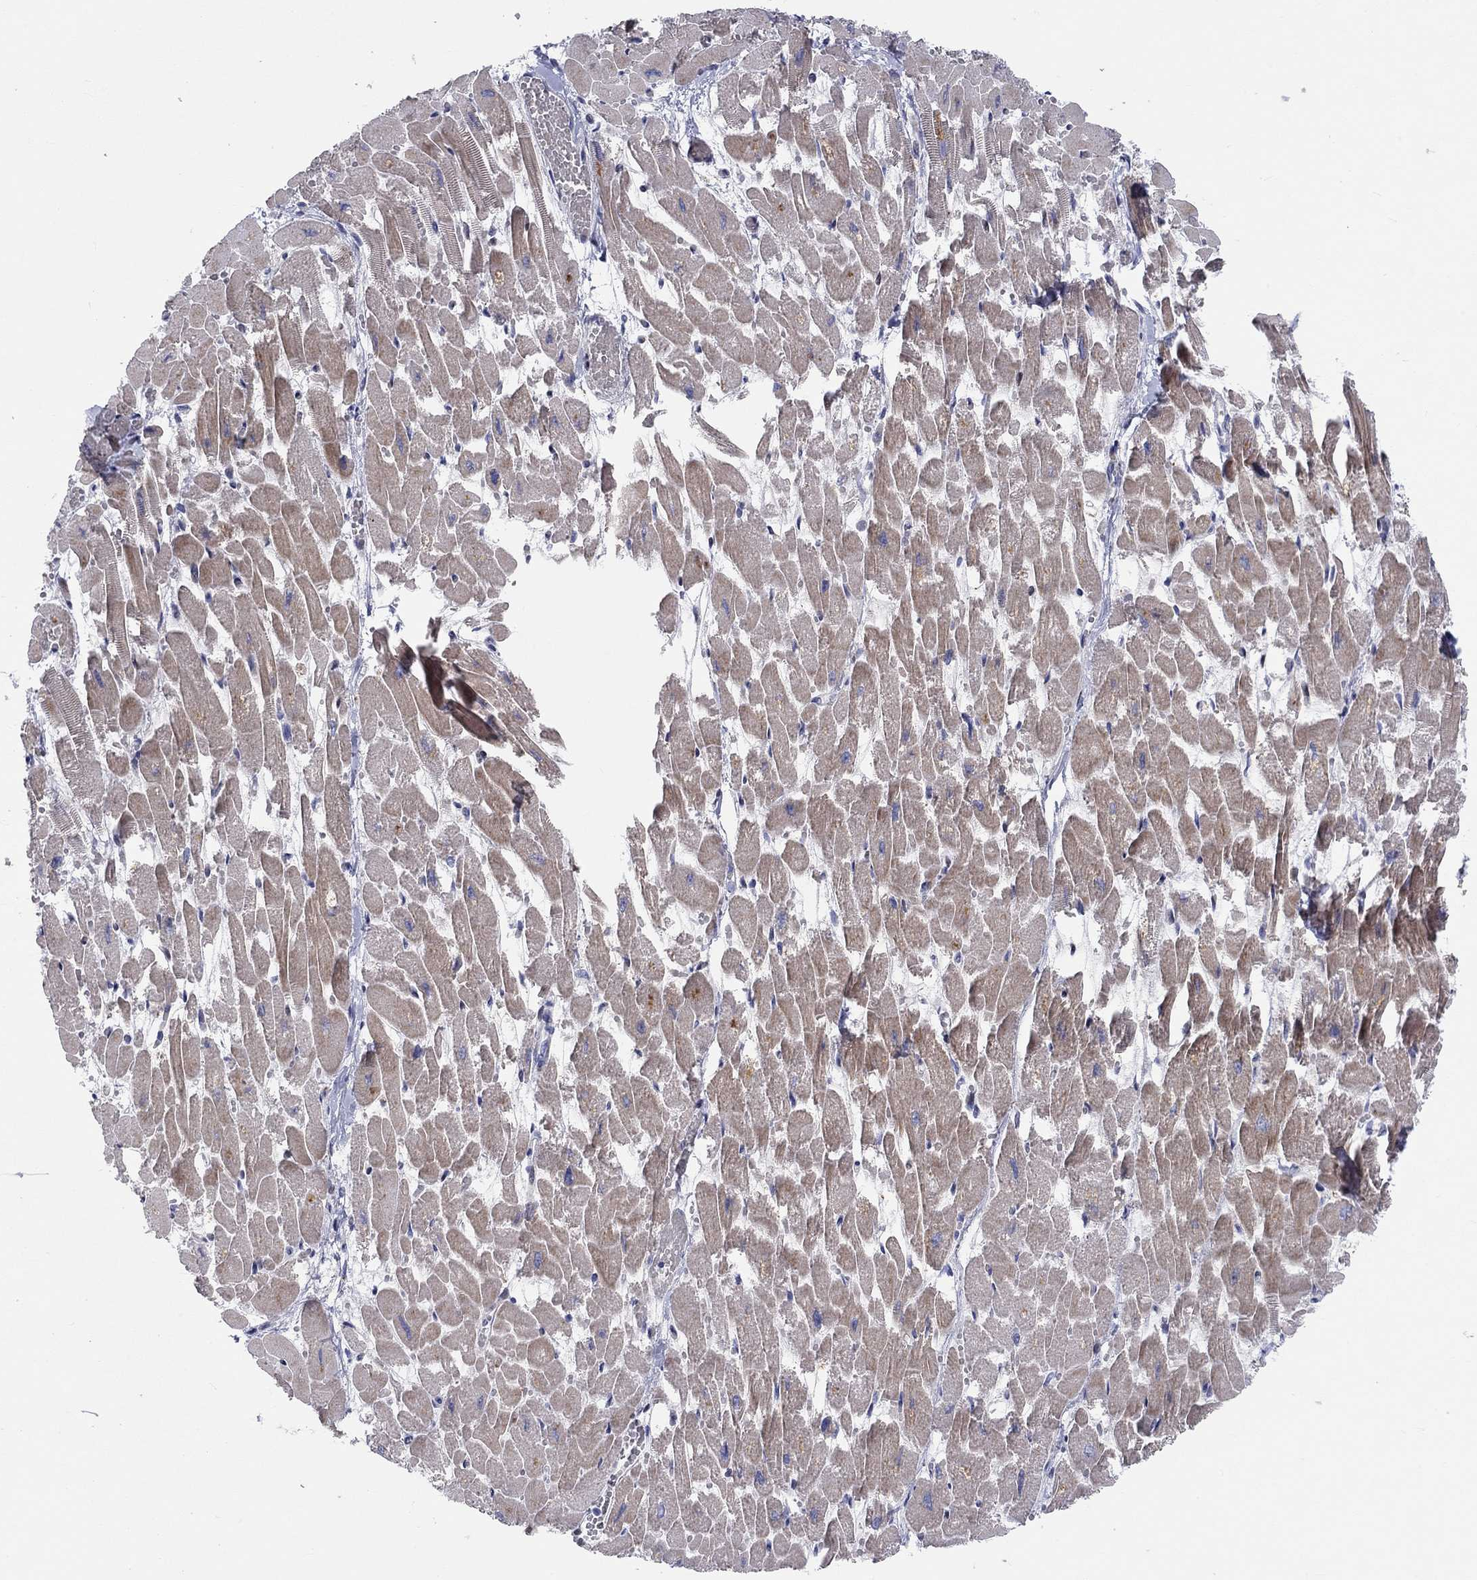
{"staining": {"intensity": "weak", "quantity": "25%-75%", "location": "cytoplasmic/membranous"}, "tissue": "heart muscle", "cell_type": "Cardiomyocytes", "image_type": "normal", "snomed": [{"axis": "morphology", "description": "Normal tissue, NOS"}, {"axis": "topography", "description": "Heart"}], "caption": "DAB (3,3'-diaminobenzidine) immunohistochemical staining of normal heart muscle shows weak cytoplasmic/membranous protein expression in about 25%-75% of cardiomyocytes. The protein is shown in brown color, while the nuclei are stained blue.", "gene": "ARHGAP36", "patient": {"sex": "female", "age": 52}}